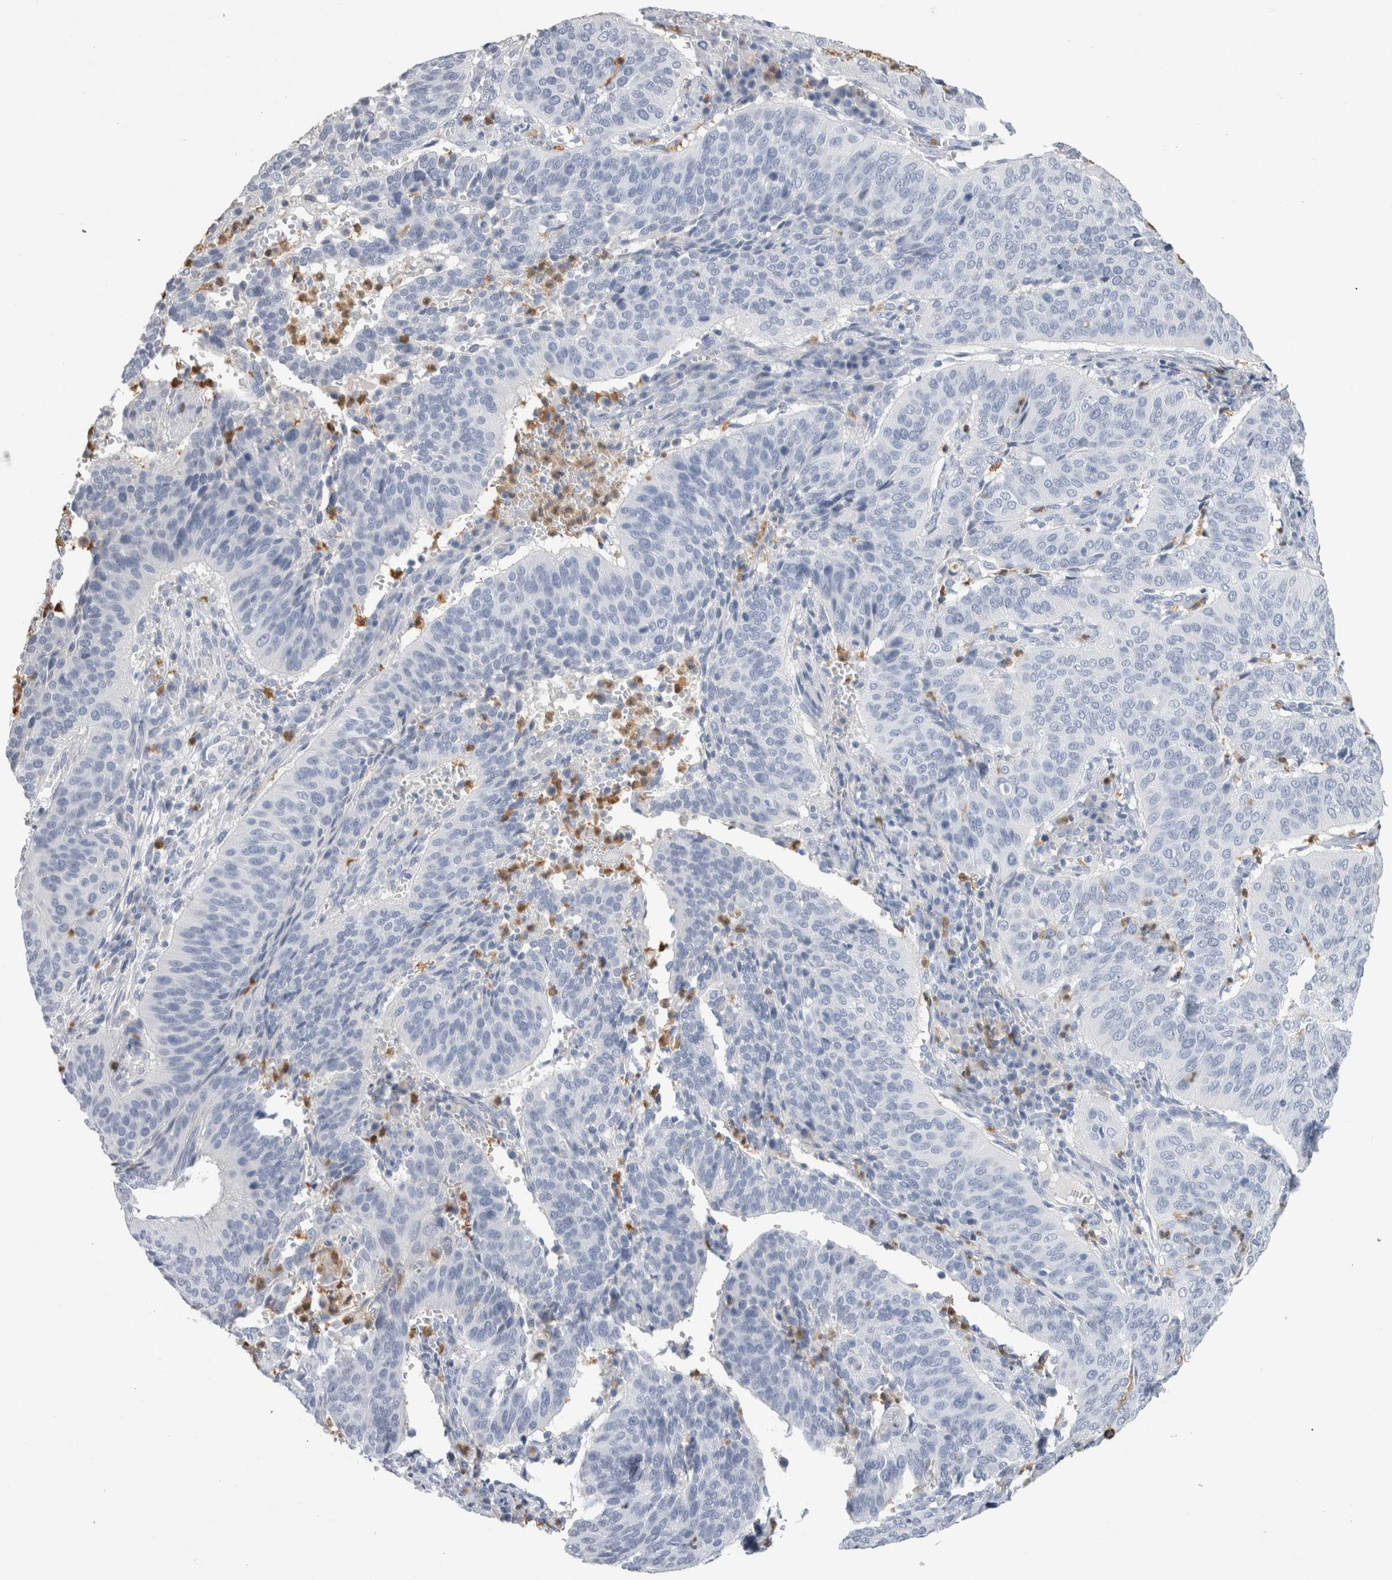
{"staining": {"intensity": "negative", "quantity": "none", "location": "none"}, "tissue": "cervical cancer", "cell_type": "Tumor cells", "image_type": "cancer", "snomed": [{"axis": "morphology", "description": "Normal tissue, NOS"}, {"axis": "morphology", "description": "Squamous cell carcinoma, NOS"}, {"axis": "topography", "description": "Cervix"}], "caption": "IHC of cervical cancer (squamous cell carcinoma) demonstrates no expression in tumor cells. (Stains: DAB immunohistochemistry (IHC) with hematoxylin counter stain, Microscopy: brightfield microscopy at high magnification).", "gene": "S100A12", "patient": {"sex": "female", "age": 39}}